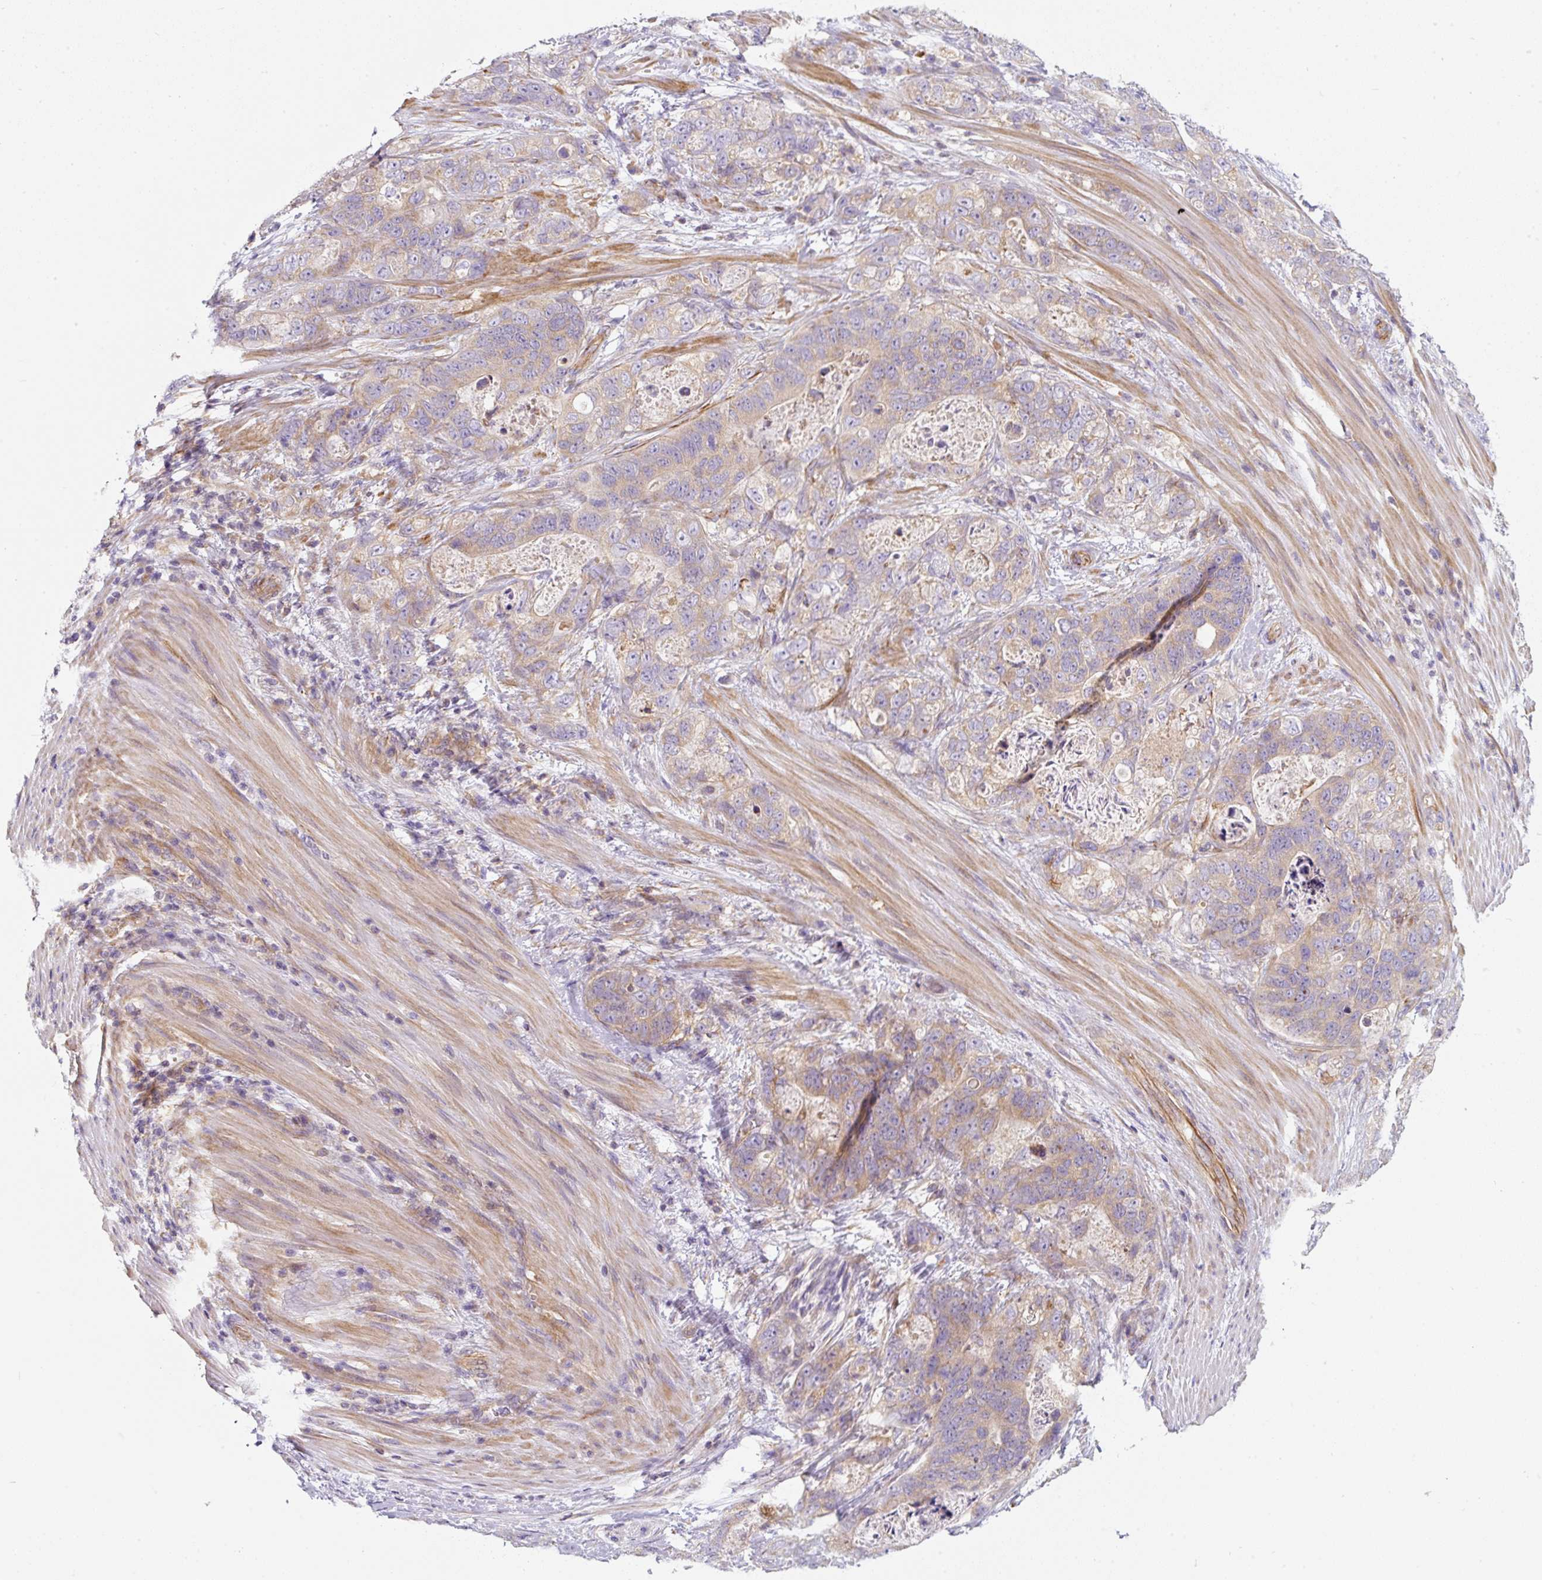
{"staining": {"intensity": "weak", "quantity": "25%-75%", "location": "cytoplasmic/membranous"}, "tissue": "stomach cancer", "cell_type": "Tumor cells", "image_type": "cancer", "snomed": [{"axis": "morphology", "description": "Normal tissue, NOS"}, {"axis": "morphology", "description": "Adenocarcinoma, NOS"}, {"axis": "topography", "description": "Stomach"}], "caption": "Protein analysis of stomach adenocarcinoma tissue shows weak cytoplasmic/membranous expression in approximately 25%-75% of tumor cells.", "gene": "ERAP2", "patient": {"sex": "female", "age": 89}}